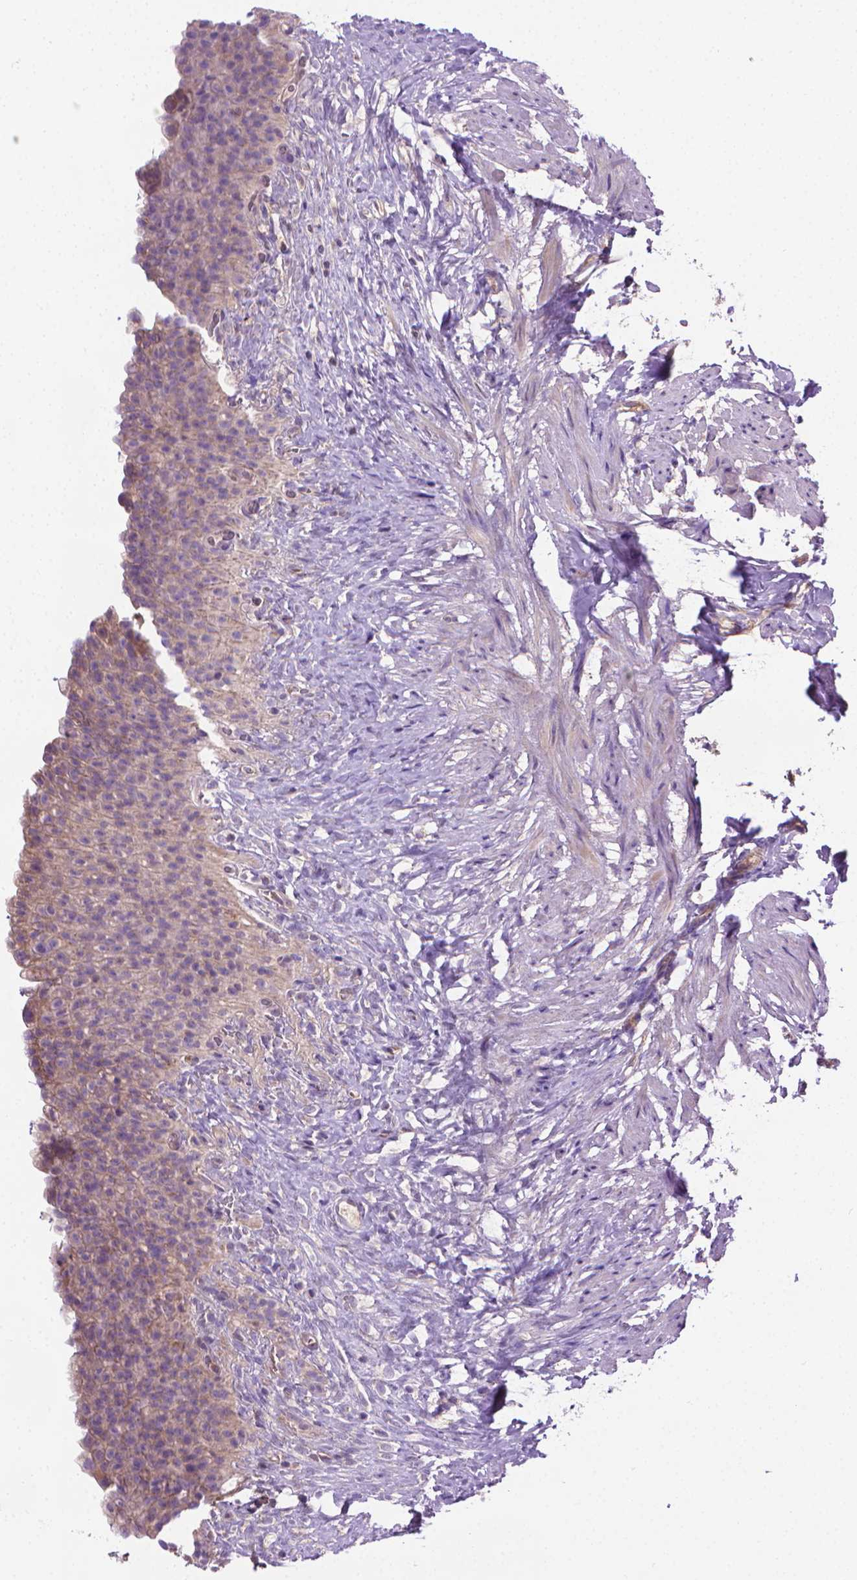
{"staining": {"intensity": "weak", "quantity": ">75%", "location": "cytoplasmic/membranous"}, "tissue": "urinary bladder", "cell_type": "Urothelial cells", "image_type": "normal", "snomed": [{"axis": "morphology", "description": "Normal tissue, NOS"}, {"axis": "topography", "description": "Urinary bladder"}, {"axis": "topography", "description": "Prostate"}], "caption": "DAB immunohistochemical staining of benign urinary bladder exhibits weak cytoplasmic/membranous protein staining in approximately >75% of urothelial cells.", "gene": "SLC51B", "patient": {"sex": "male", "age": 76}}